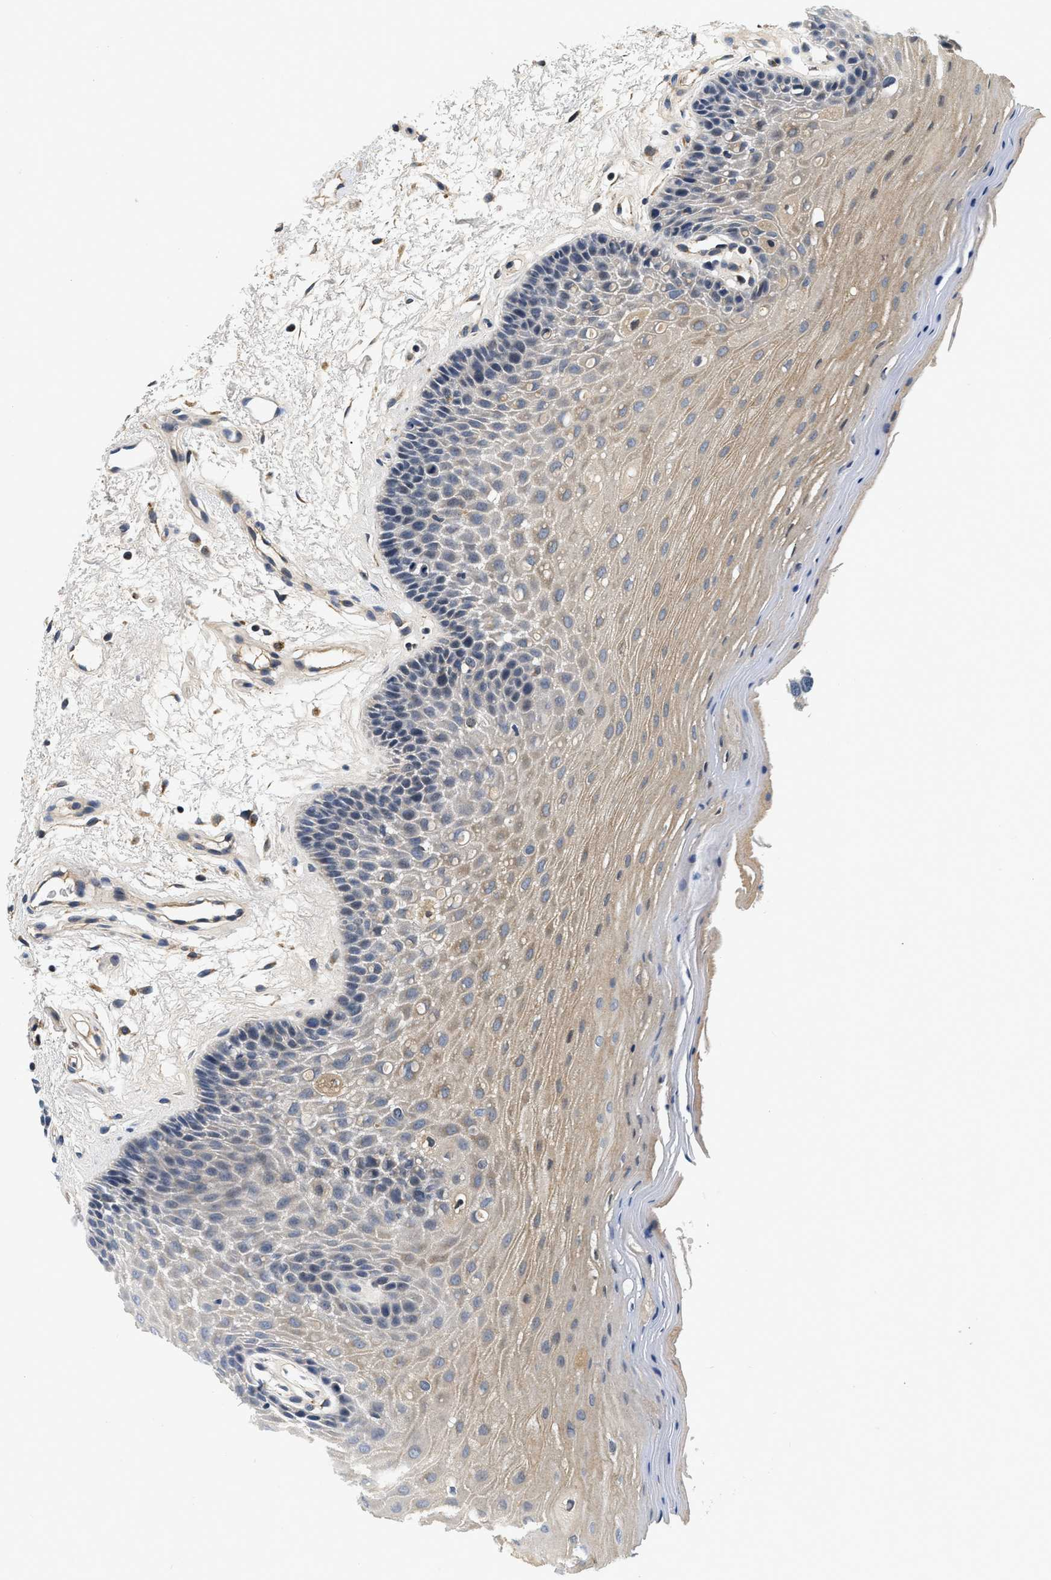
{"staining": {"intensity": "moderate", "quantity": "25%-75%", "location": "cytoplasmic/membranous"}, "tissue": "oral mucosa", "cell_type": "Squamous epithelial cells", "image_type": "normal", "snomed": [{"axis": "morphology", "description": "Normal tissue, NOS"}, {"axis": "morphology", "description": "Squamous cell carcinoma, NOS"}, {"axis": "topography", "description": "Oral tissue"}, {"axis": "topography", "description": "Head-Neck"}], "caption": "Immunohistochemical staining of benign human oral mucosa displays 25%-75% levels of moderate cytoplasmic/membranous protein positivity in approximately 25%-75% of squamous epithelial cells.", "gene": "PDP1", "patient": {"sex": "male", "age": 71}}